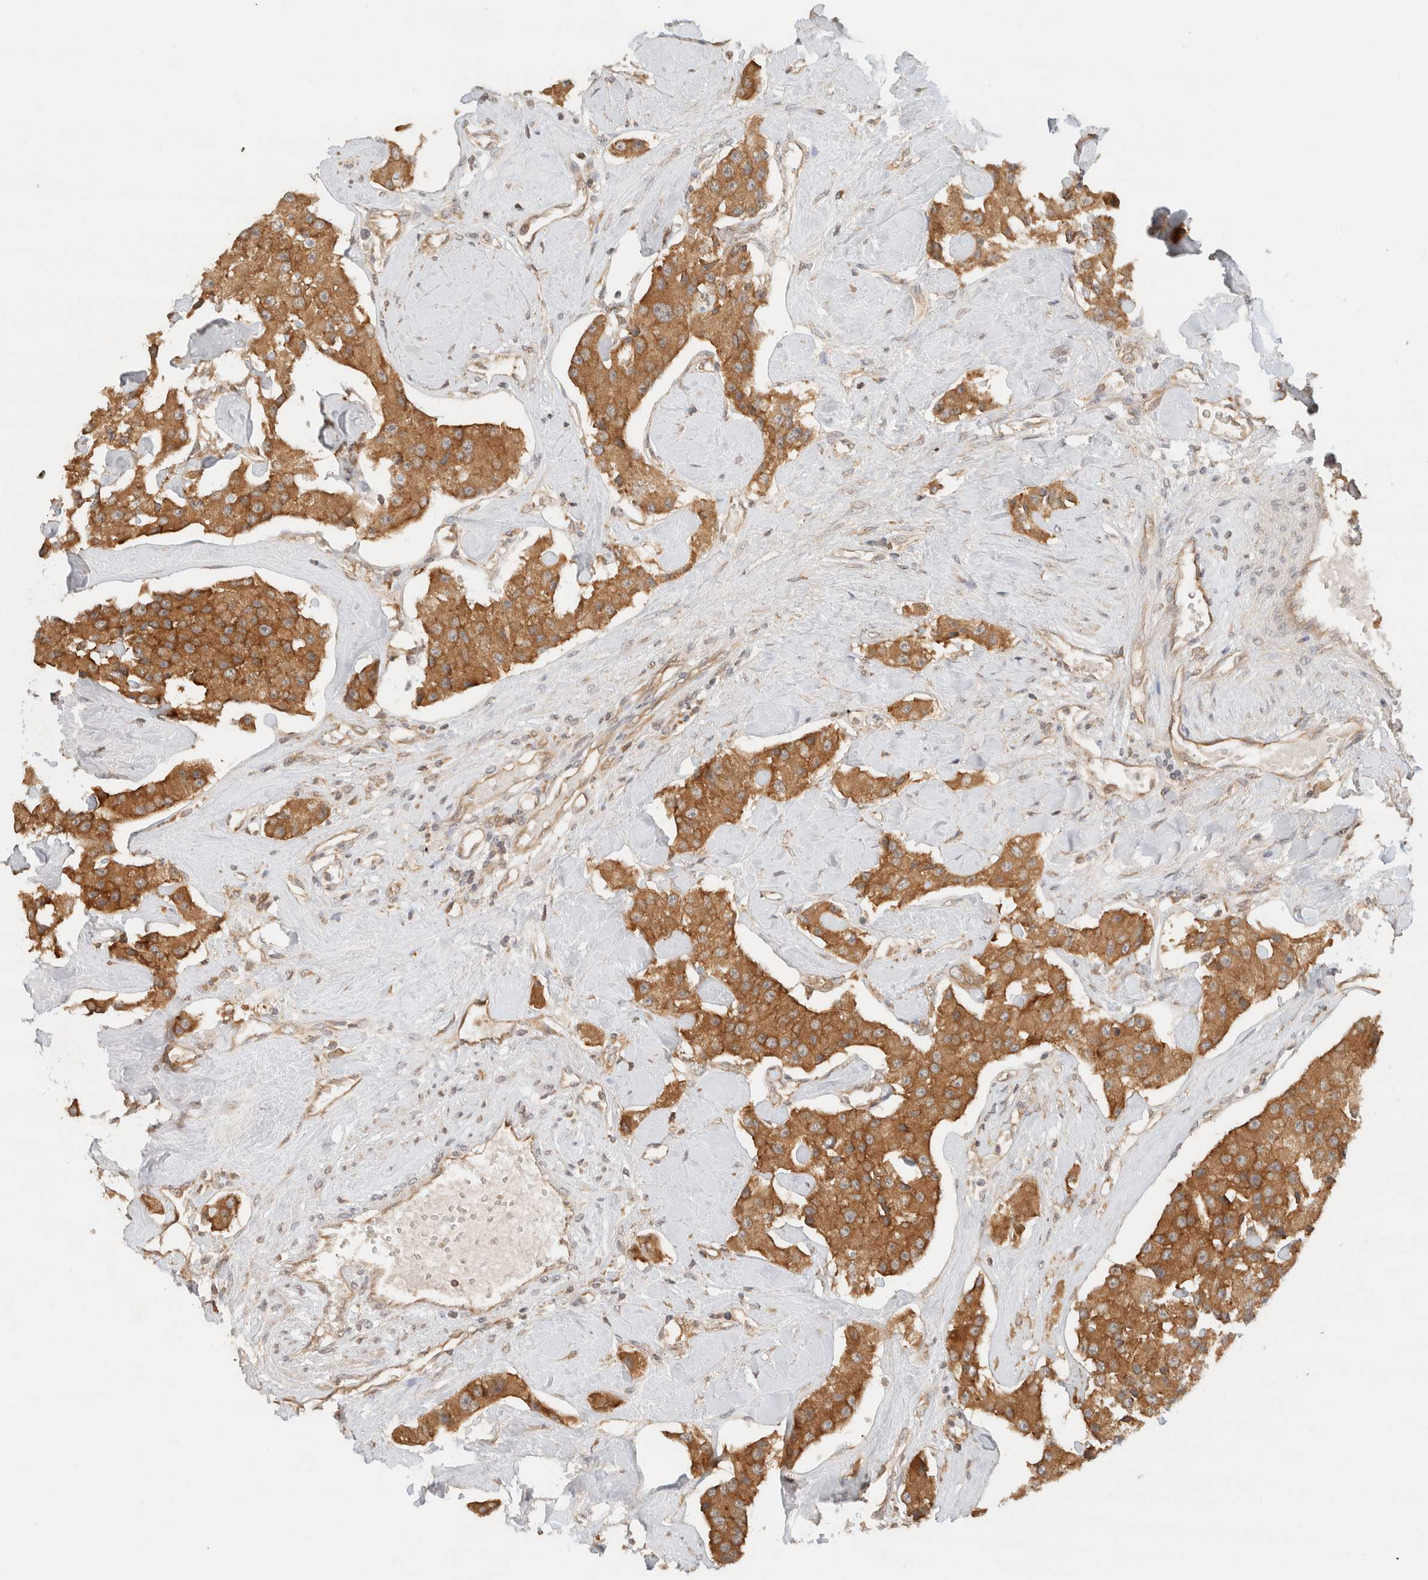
{"staining": {"intensity": "moderate", "quantity": ">75%", "location": "cytoplasmic/membranous"}, "tissue": "carcinoid", "cell_type": "Tumor cells", "image_type": "cancer", "snomed": [{"axis": "morphology", "description": "Carcinoid, malignant, NOS"}, {"axis": "topography", "description": "Pancreas"}], "caption": "Tumor cells demonstrate moderate cytoplasmic/membranous expression in about >75% of cells in malignant carcinoid. The staining was performed using DAB (3,3'-diaminobenzidine) to visualize the protein expression in brown, while the nuclei were stained in blue with hematoxylin (Magnification: 20x).", "gene": "ARFGEF2", "patient": {"sex": "male", "age": 41}}